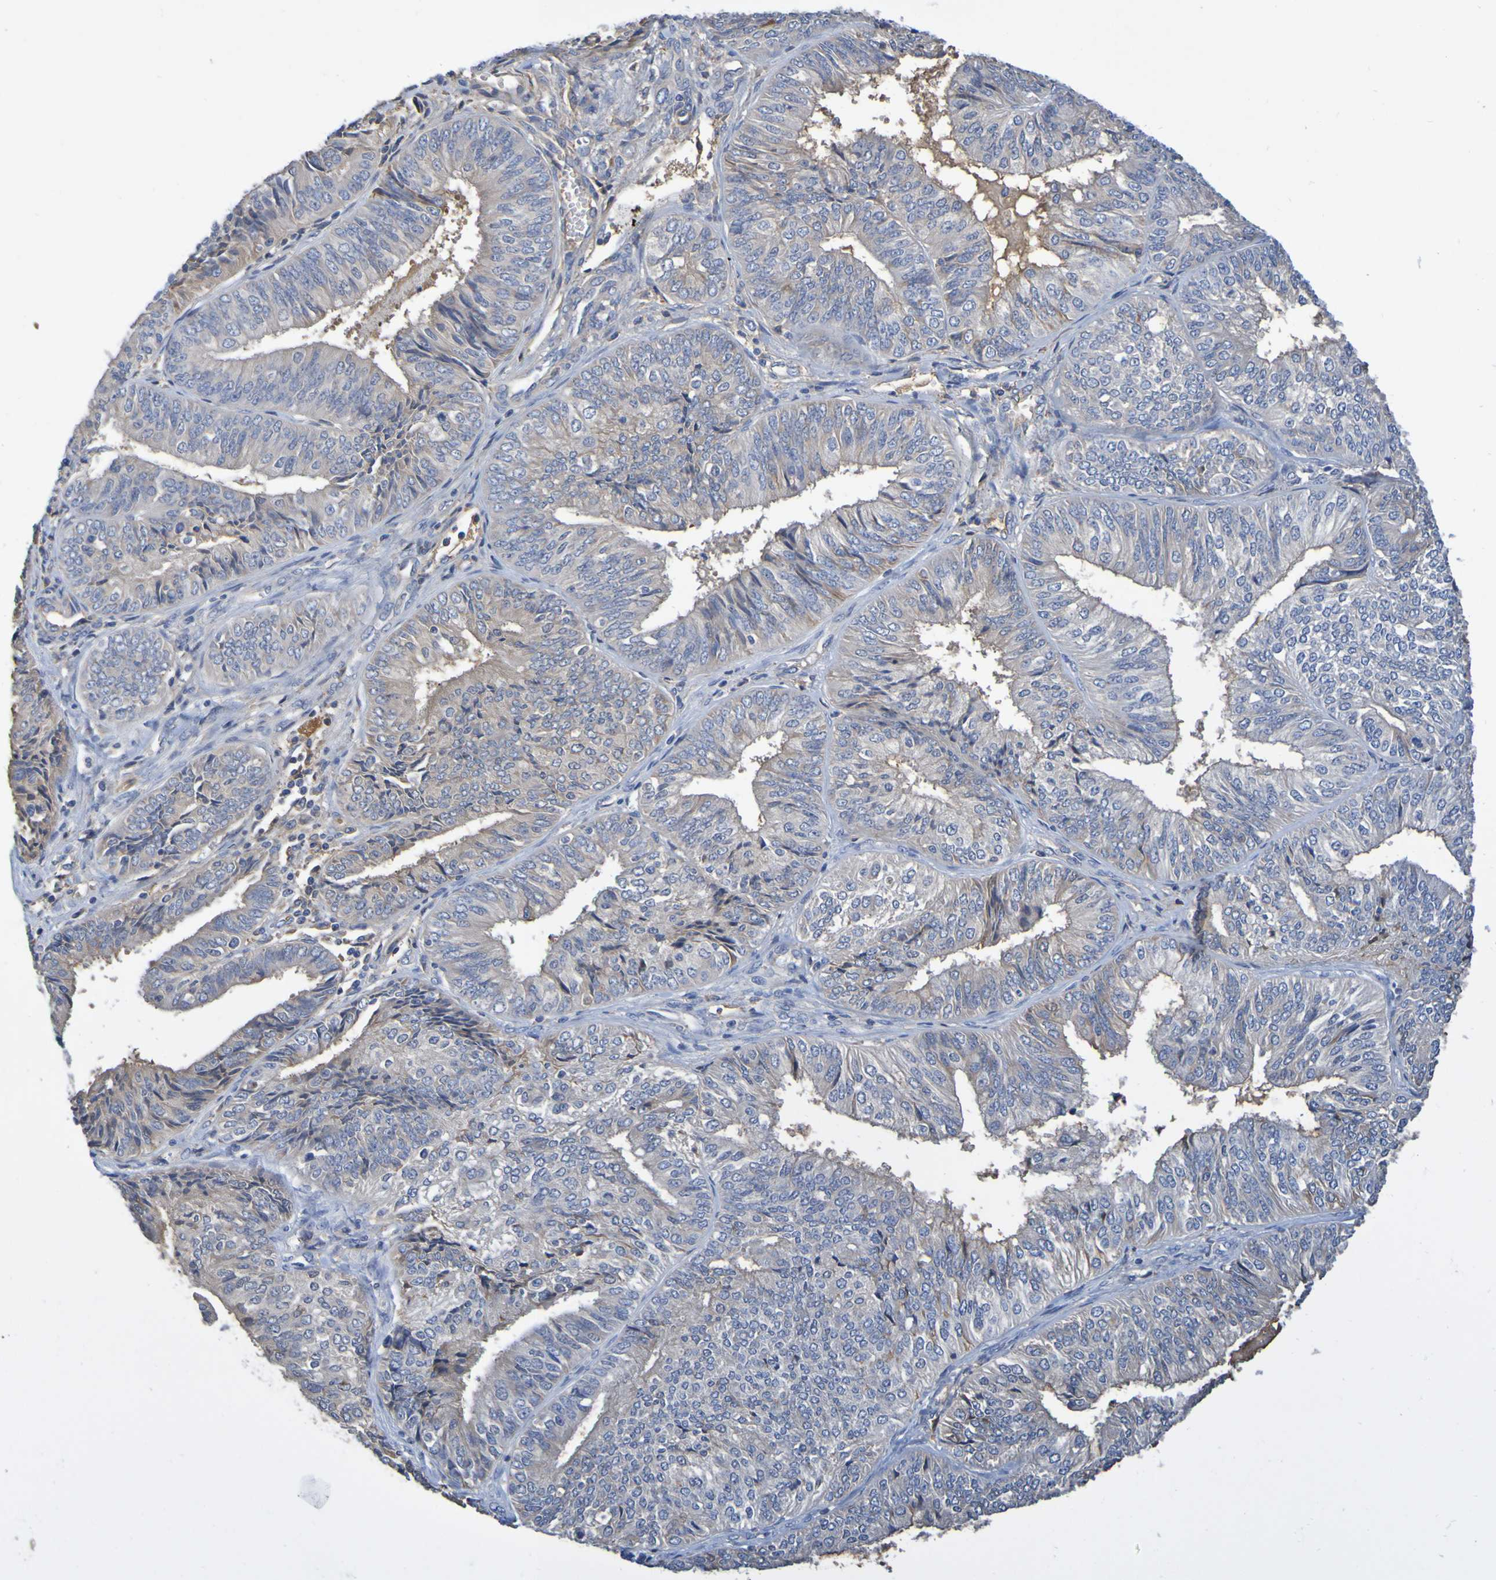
{"staining": {"intensity": "moderate", "quantity": "<25%", "location": "cytoplasmic/membranous"}, "tissue": "endometrial cancer", "cell_type": "Tumor cells", "image_type": "cancer", "snomed": [{"axis": "morphology", "description": "Adenocarcinoma, NOS"}, {"axis": "topography", "description": "Endometrium"}], "caption": "Immunohistochemistry photomicrograph of human adenocarcinoma (endometrial) stained for a protein (brown), which shows low levels of moderate cytoplasmic/membranous positivity in approximately <25% of tumor cells.", "gene": "GAB3", "patient": {"sex": "female", "age": 58}}